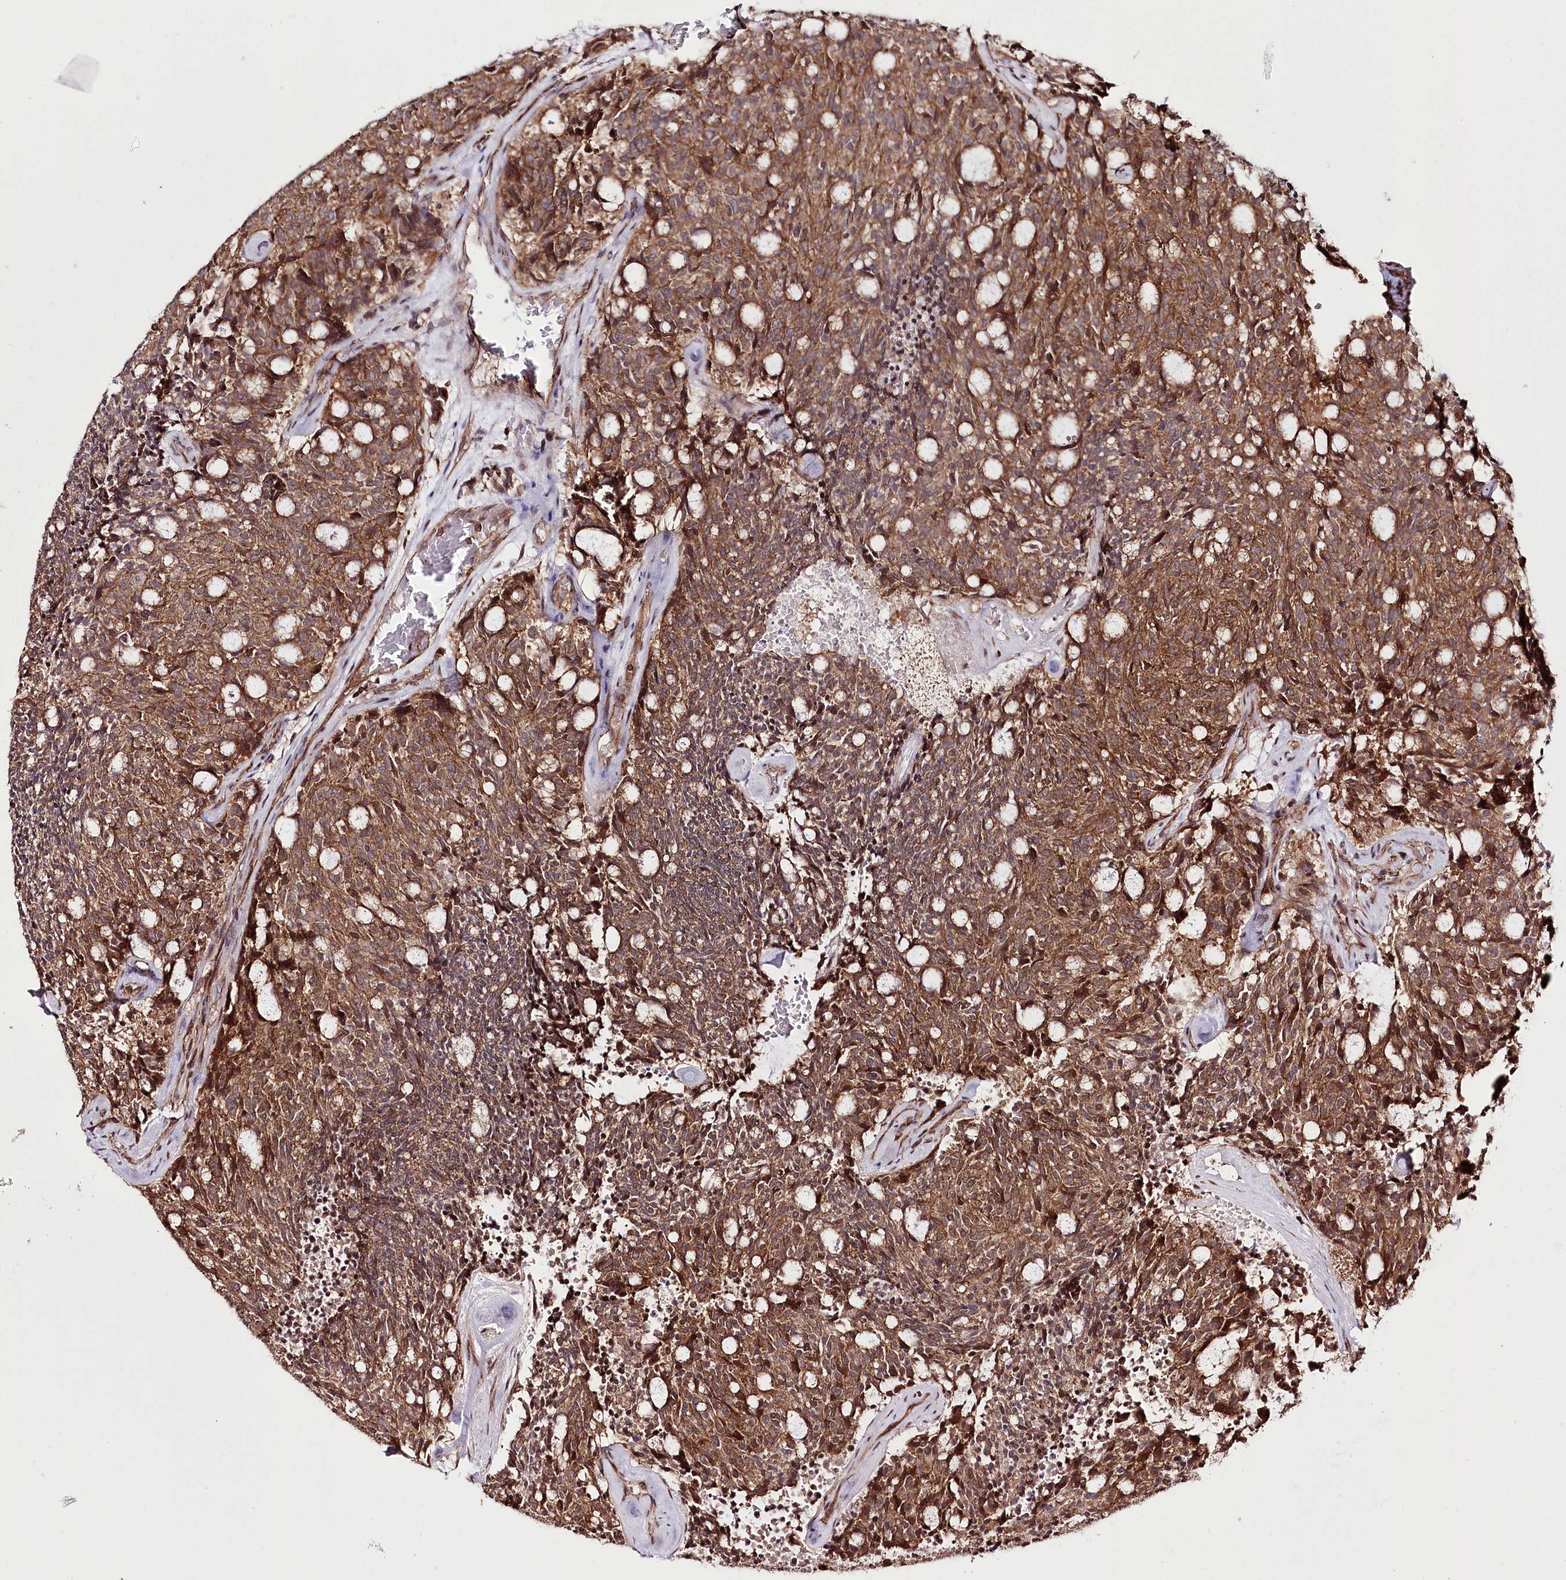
{"staining": {"intensity": "strong", "quantity": ">75%", "location": "cytoplasmic/membranous"}, "tissue": "carcinoid", "cell_type": "Tumor cells", "image_type": "cancer", "snomed": [{"axis": "morphology", "description": "Carcinoid, malignant, NOS"}, {"axis": "topography", "description": "Pancreas"}], "caption": "Immunohistochemical staining of carcinoid demonstrates strong cytoplasmic/membranous protein expression in about >75% of tumor cells. The staining is performed using DAB brown chromogen to label protein expression. The nuclei are counter-stained blue using hematoxylin.", "gene": "DHX29", "patient": {"sex": "female", "age": 54}}